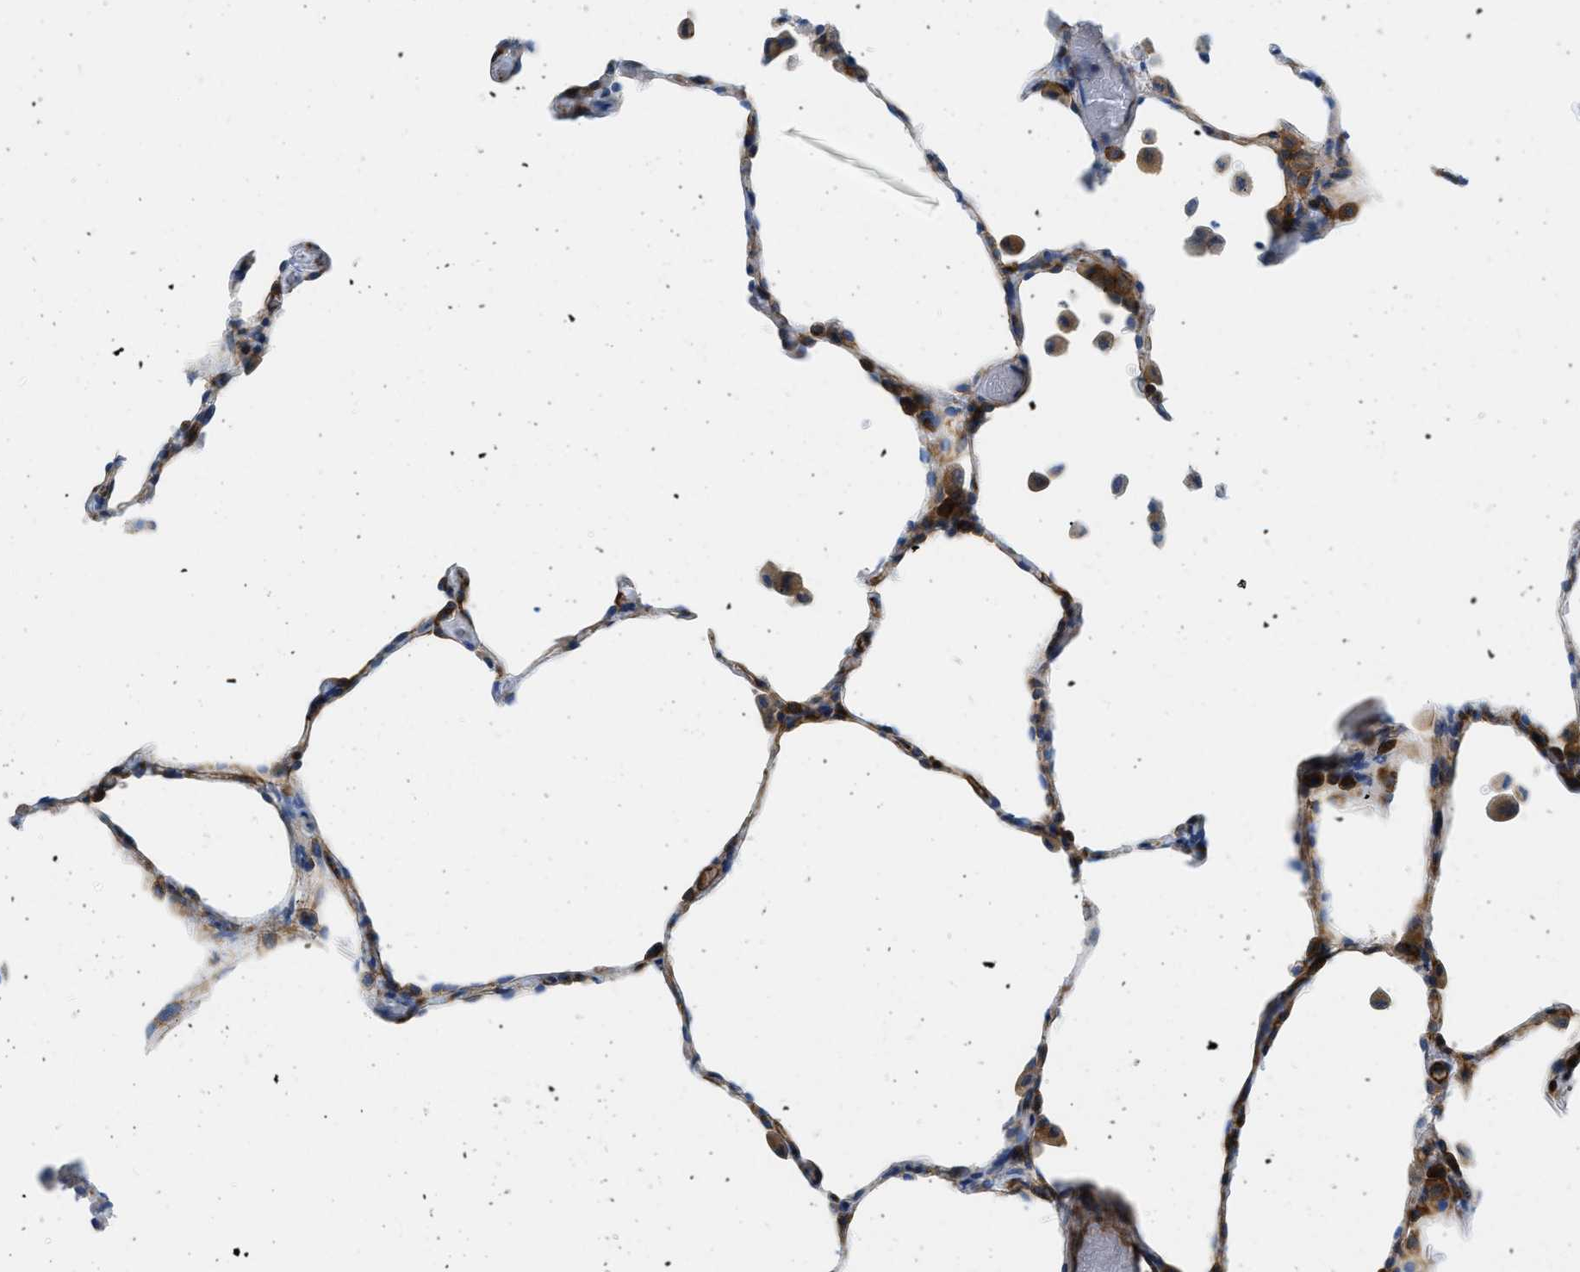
{"staining": {"intensity": "moderate", "quantity": "25%-75%", "location": "cytoplasmic/membranous"}, "tissue": "lung", "cell_type": "Alveolar cells", "image_type": "normal", "snomed": [{"axis": "morphology", "description": "Normal tissue, NOS"}, {"axis": "topography", "description": "Lung"}], "caption": "Immunohistochemistry of unremarkable human lung reveals medium levels of moderate cytoplasmic/membranous staining in approximately 25%-75% of alveolar cells.", "gene": "CUTA", "patient": {"sex": "female", "age": 49}}